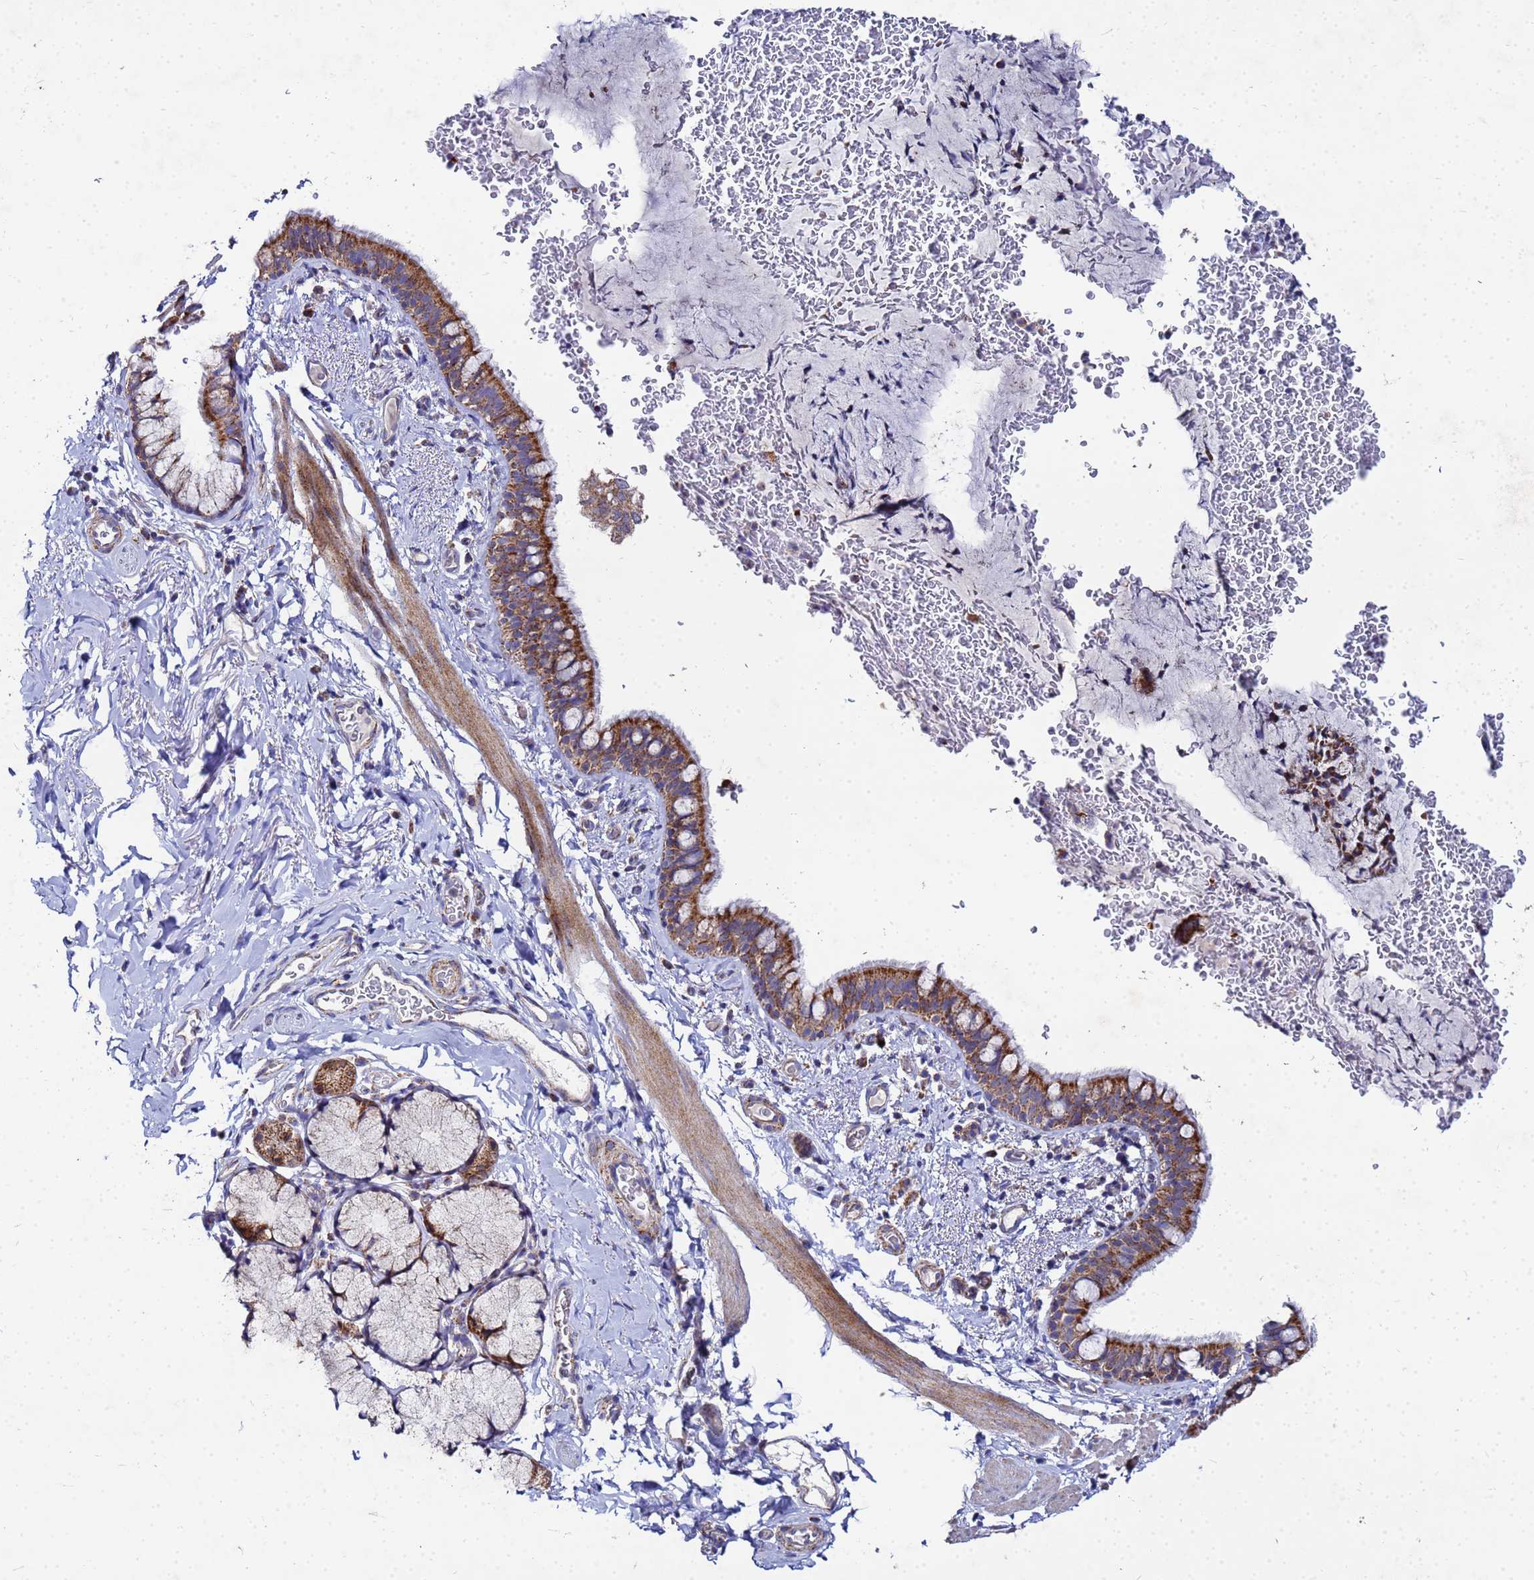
{"staining": {"intensity": "strong", "quantity": ">75%", "location": "cytoplasmic/membranous"}, "tissue": "bronchus", "cell_type": "Respiratory epithelial cells", "image_type": "normal", "snomed": [{"axis": "morphology", "description": "Normal tissue, NOS"}, {"axis": "topography", "description": "Cartilage tissue"}, {"axis": "topography", "description": "Bronchus"}], "caption": "Immunohistochemistry (IHC) histopathology image of benign bronchus stained for a protein (brown), which shows high levels of strong cytoplasmic/membranous positivity in about >75% of respiratory epithelial cells.", "gene": "FAHD2A", "patient": {"sex": "female", "age": 36}}